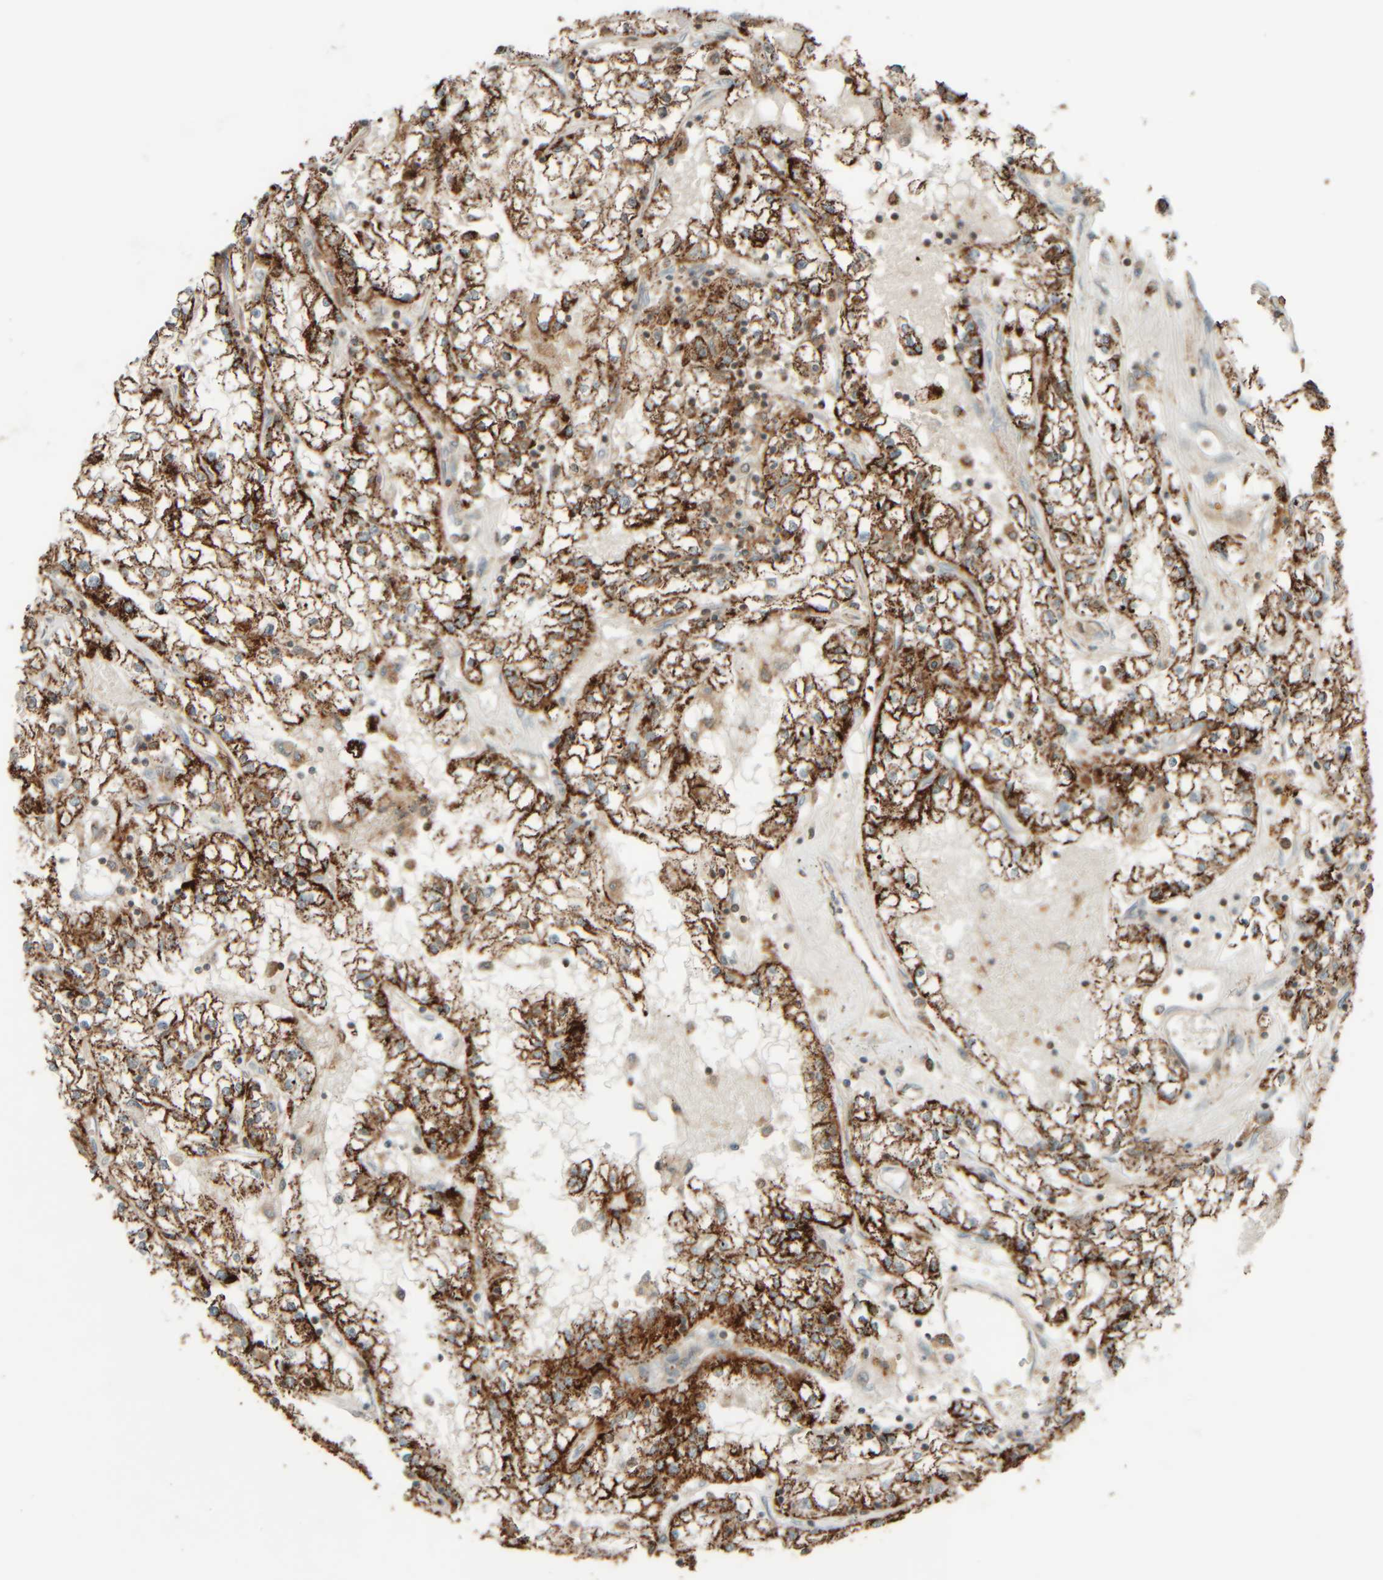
{"staining": {"intensity": "strong", "quantity": ">75%", "location": "cytoplasmic/membranous"}, "tissue": "renal cancer", "cell_type": "Tumor cells", "image_type": "cancer", "snomed": [{"axis": "morphology", "description": "Adenocarcinoma, NOS"}, {"axis": "topography", "description": "Kidney"}], "caption": "Tumor cells exhibit strong cytoplasmic/membranous staining in about >75% of cells in renal cancer. (DAB = brown stain, brightfield microscopy at high magnification).", "gene": "SPAG5", "patient": {"sex": "male", "age": 56}}